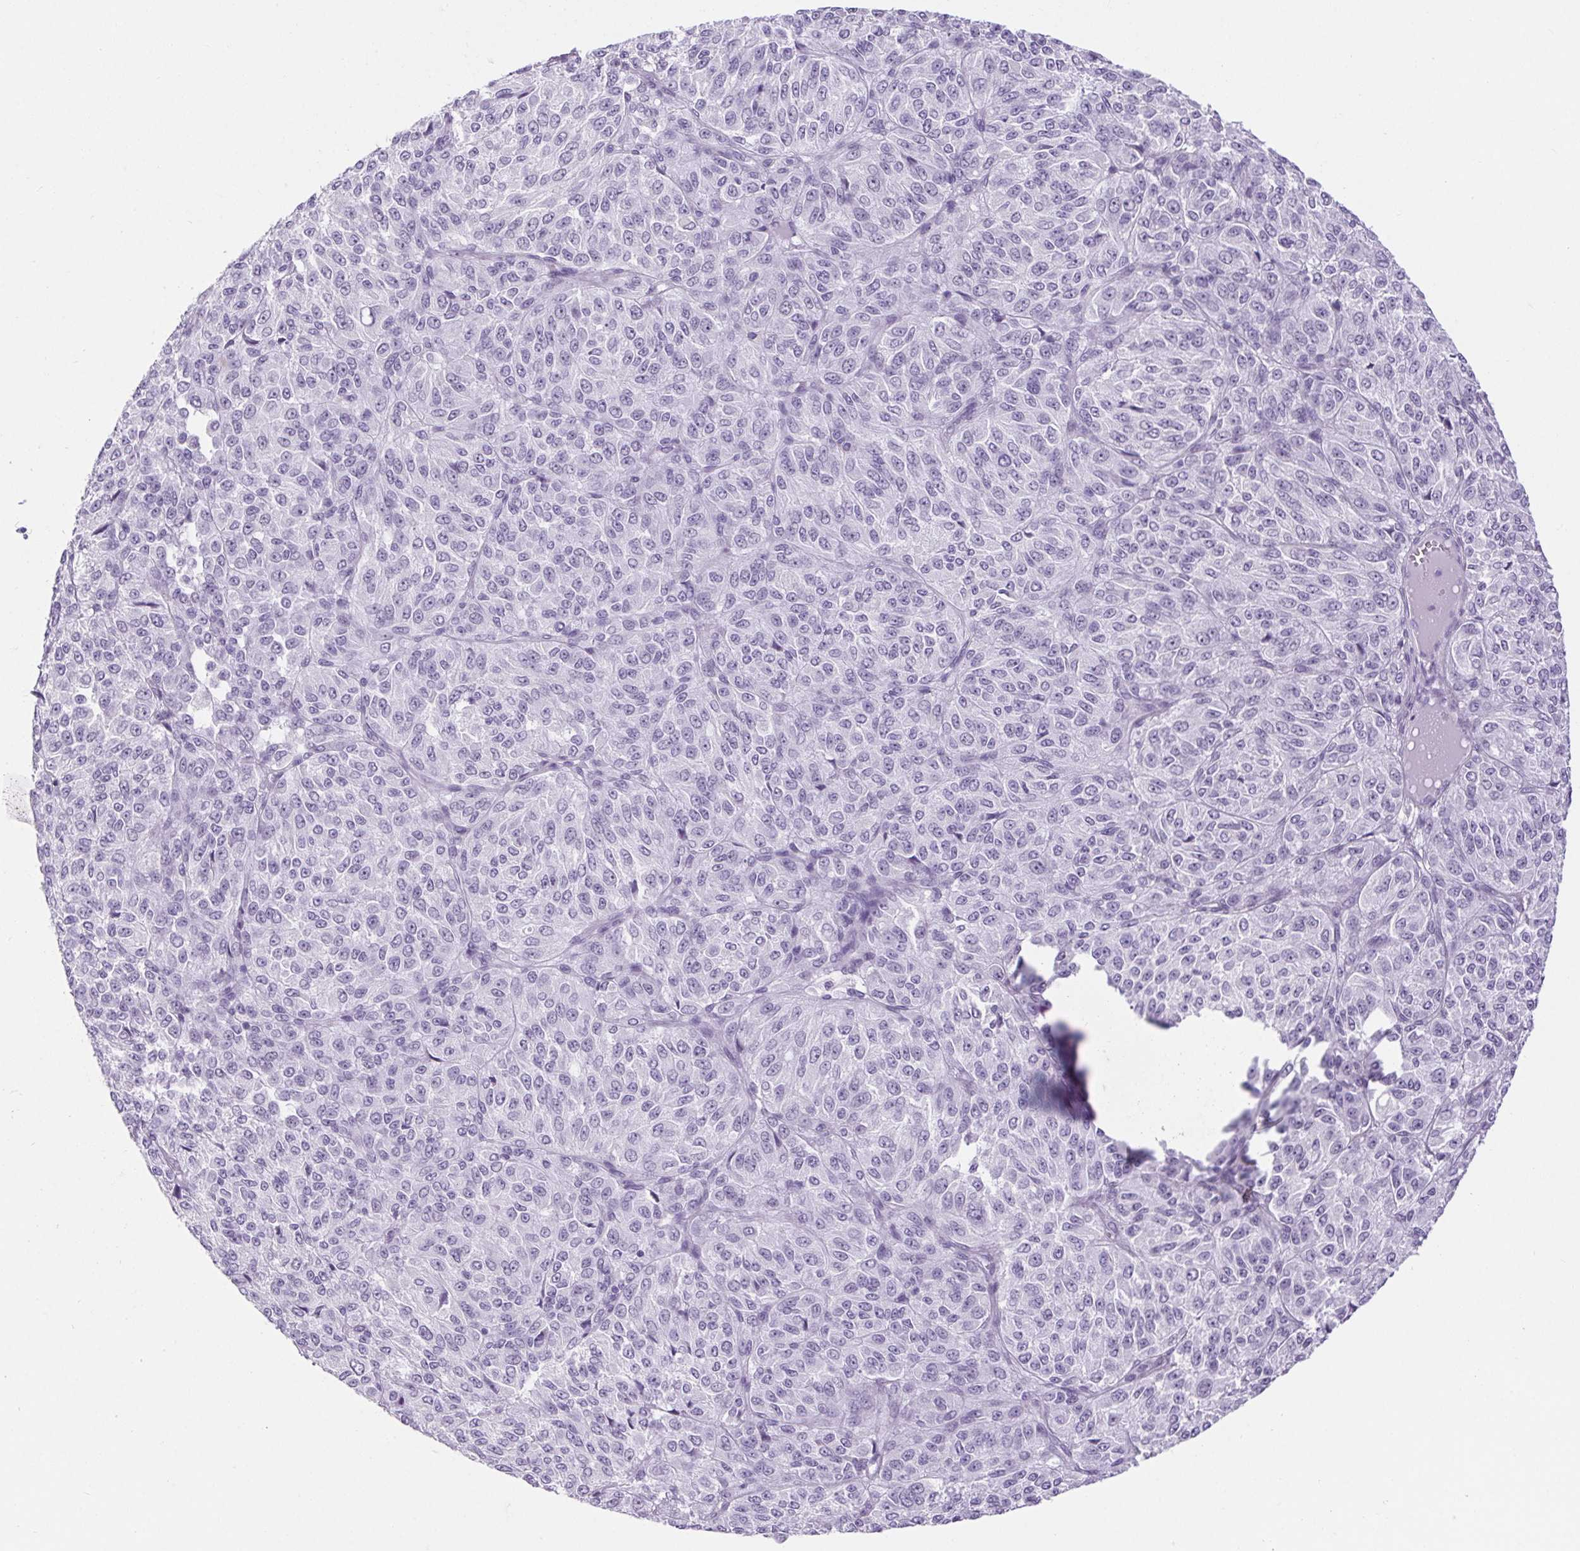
{"staining": {"intensity": "negative", "quantity": "none", "location": "none"}, "tissue": "melanoma", "cell_type": "Tumor cells", "image_type": "cancer", "snomed": [{"axis": "morphology", "description": "Malignant melanoma, Metastatic site"}, {"axis": "topography", "description": "Brain"}], "caption": "Human melanoma stained for a protein using immunohistochemistry (IHC) exhibits no staining in tumor cells.", "gene": "BCAS1", "patient": {"sex": "female", "age": 56}}